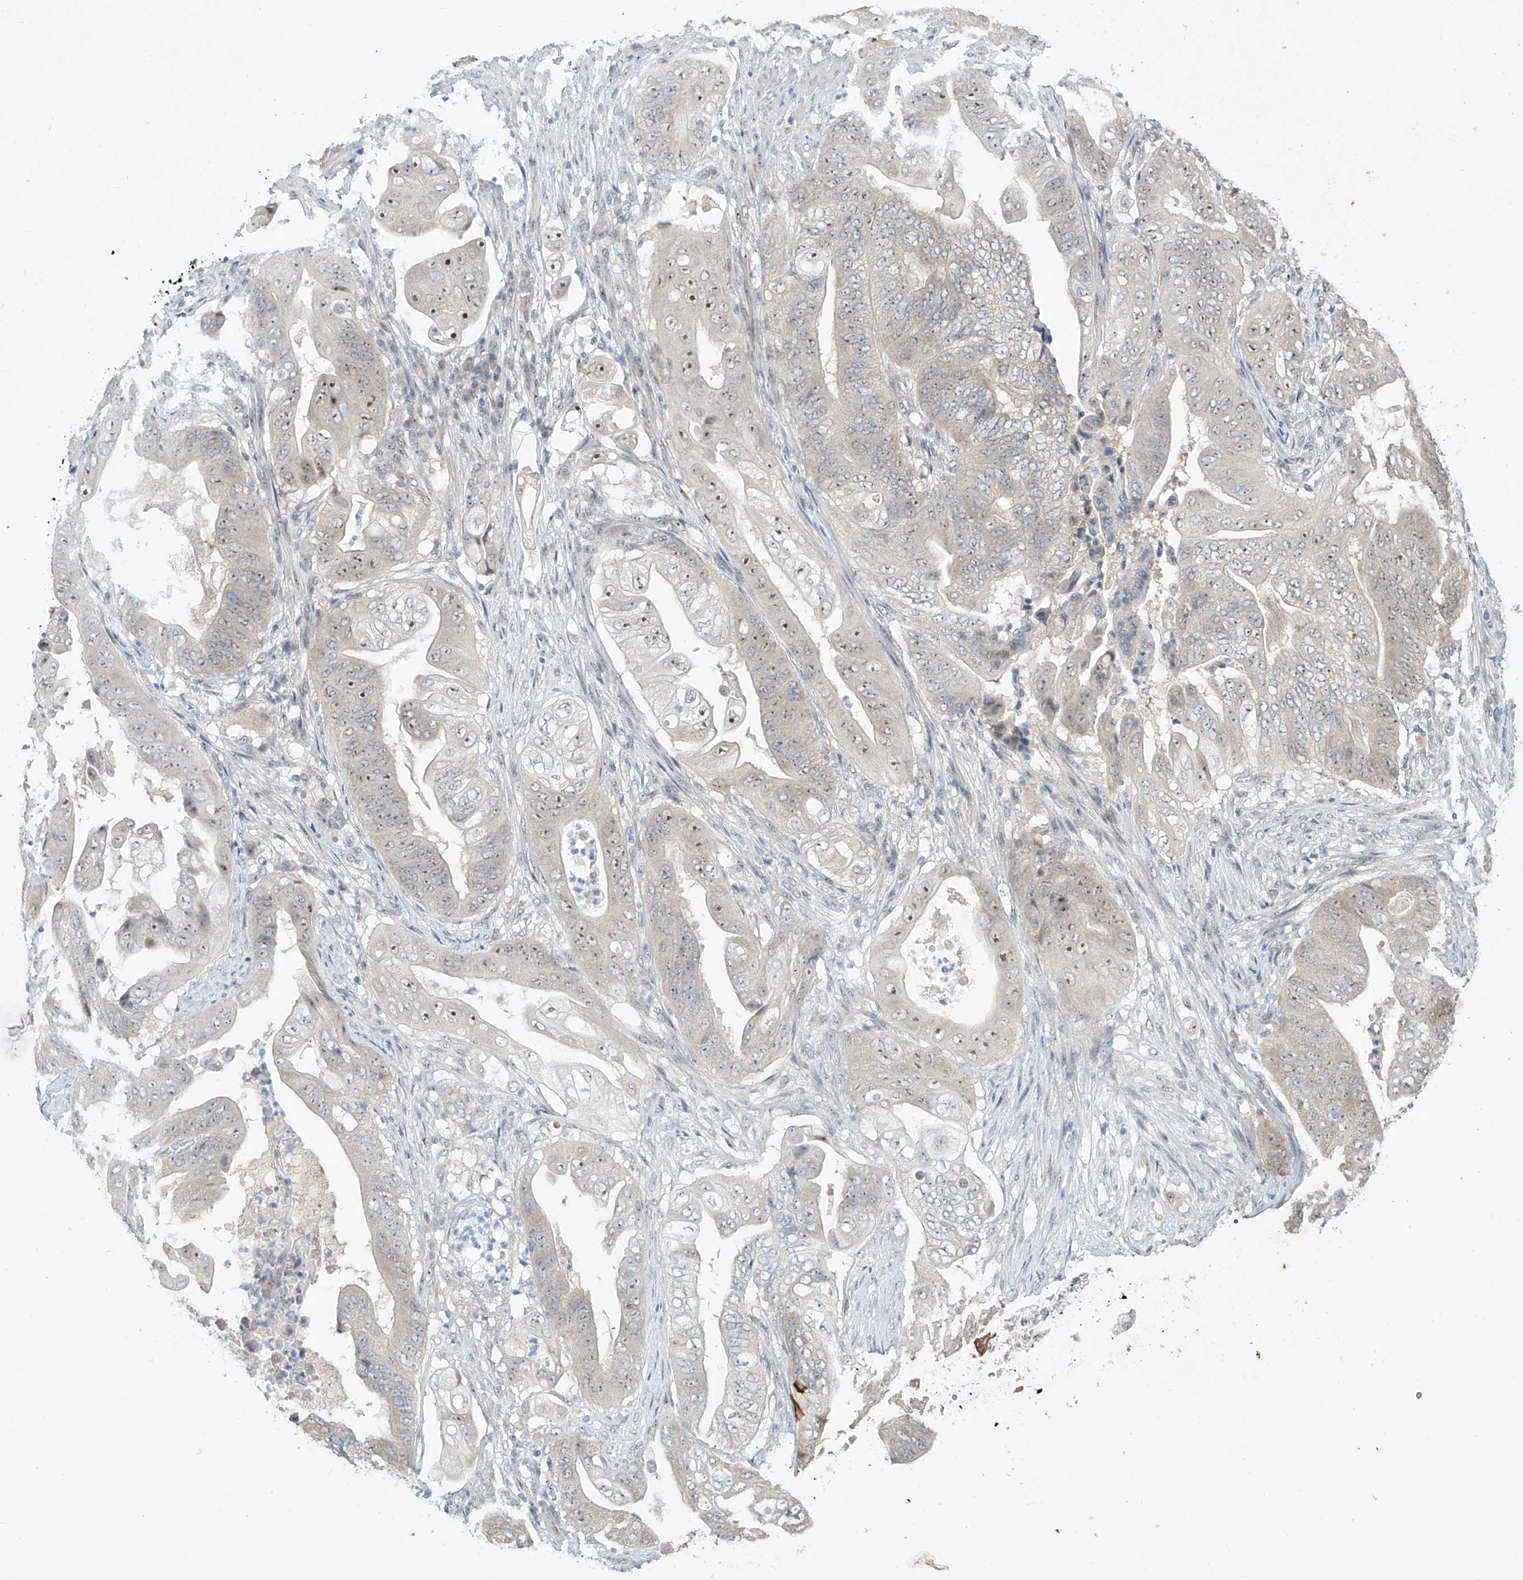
{"staining": {"intensity": "moderate", "quantity": "<25%", "location": "nuclear"}, "tissue": "stomach cancer", "cell_type": "Tumor cells", "image_type": "cancer", "snomed": [{"axis": "morphology", "description": "Adenocarcinoma, NOS"}, {"axis": "topography", "description": "Stomach"}], "caption": "This is a histology image of IHC staining of stomach adenocarcinoma, which shows moderate staining in the nuclear of tumor cells.", "gene": "TASP1", "patient": {"sex": "female", "age": 73}}